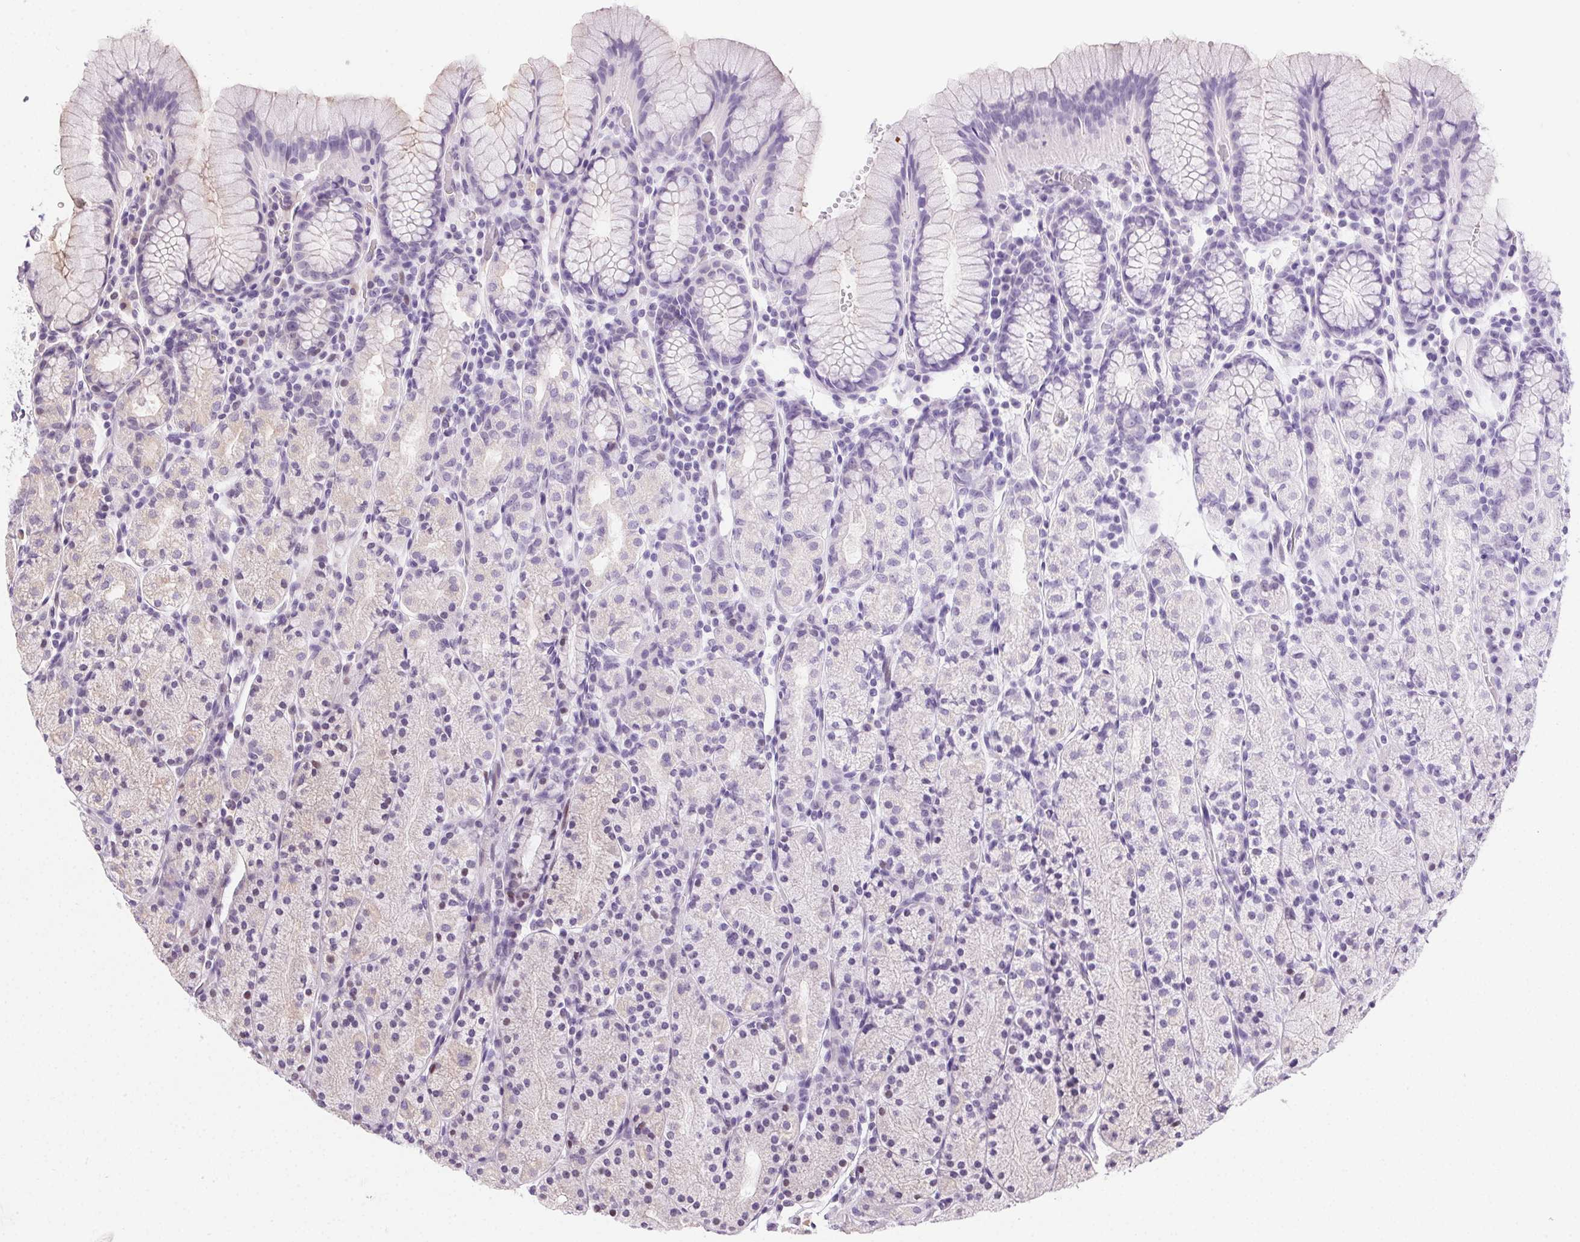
{"staining": {"intensity": "negative", "quantity": "none", "location": "none"}, "tissue": "stomach", "cell_type": "Glandular cells", "image_type": "normal", "snomed": [{"axis": "morphology", "description": "Normal tissue, NOS"}, {"axis": "topography", "description": "Stomach, upper"}, {"axis": "topography", "description": "Stomach"}], "caption": "Immunohistochemistry (IHC) of unremarkable human stomach shows no positivity in glandular cells. (DAB (3,3'-diaminobenzidine) IHC, high magnification).", "gene": "SP9", "patient": {"sex": "male", "age": 62}}